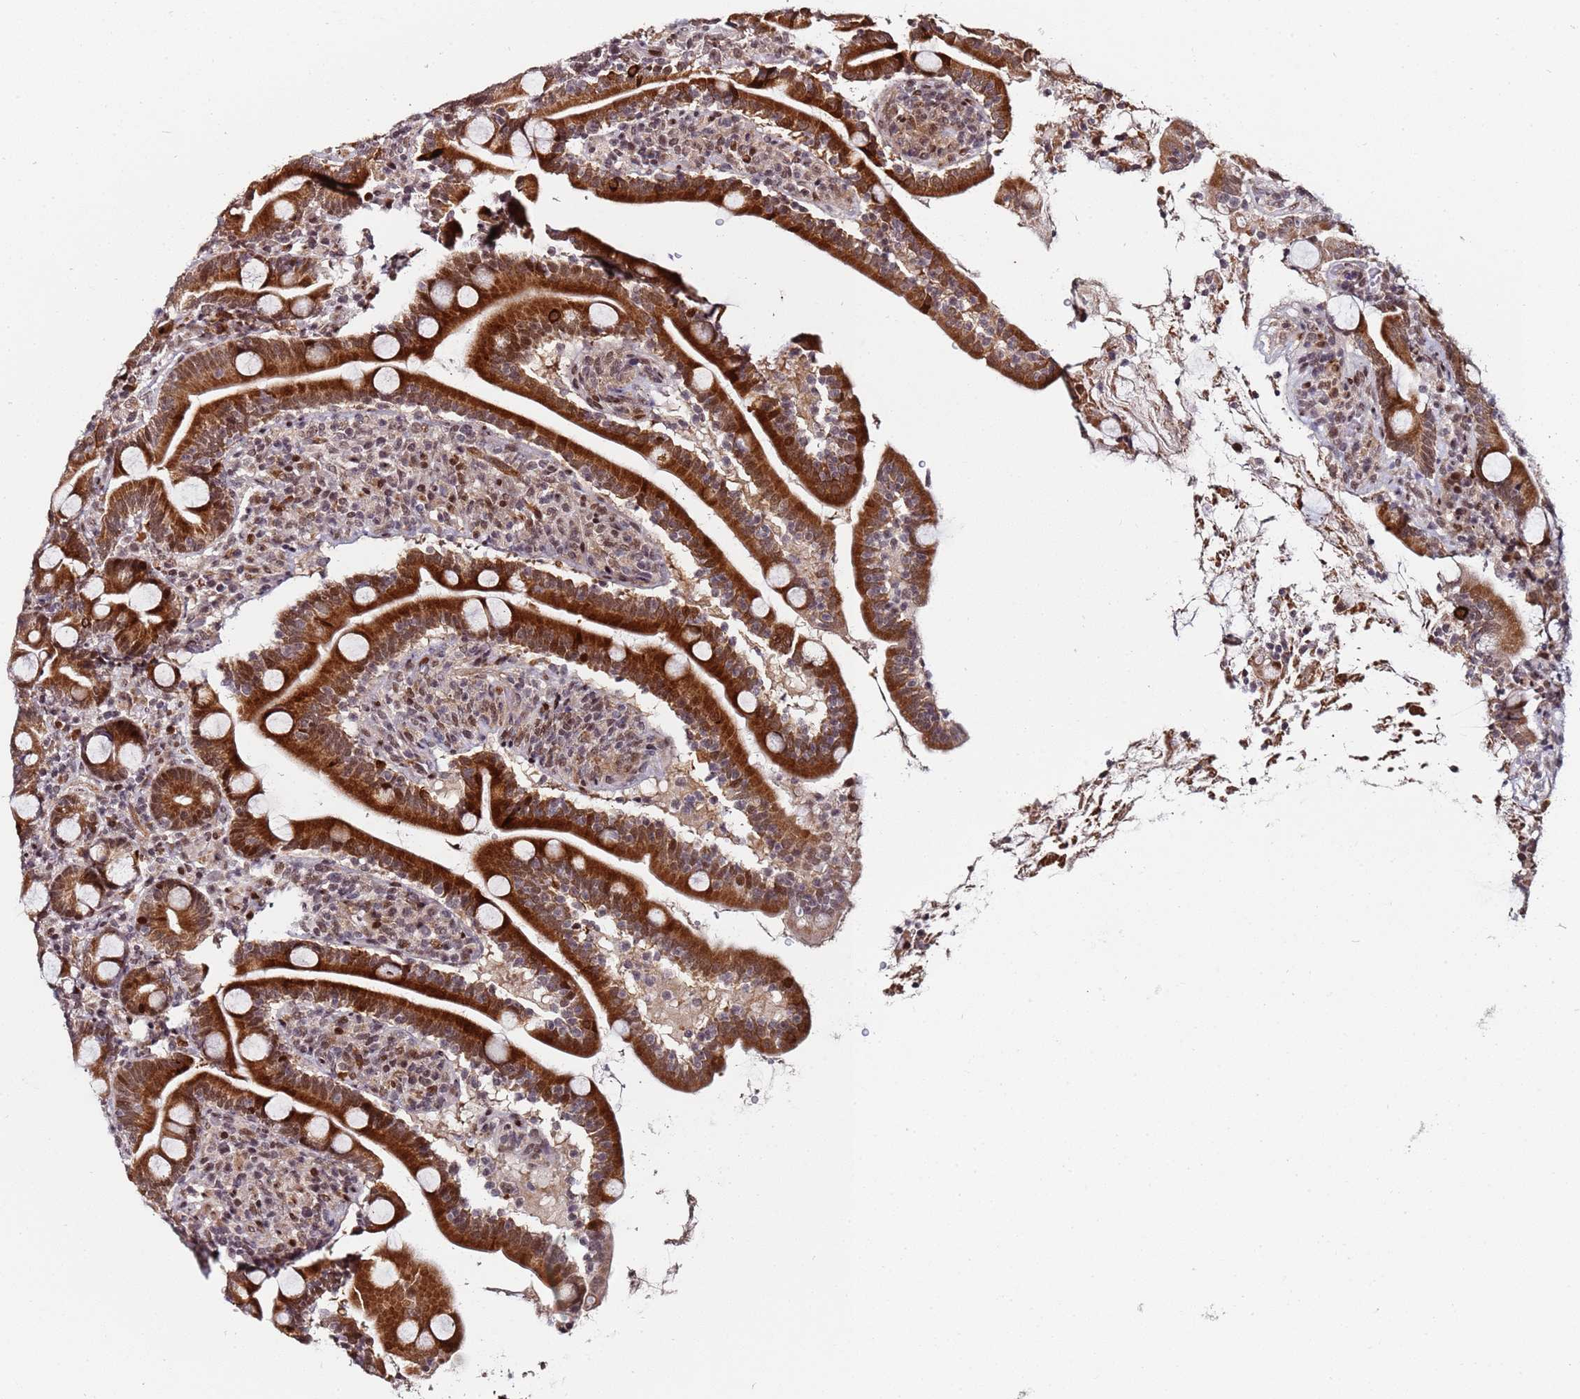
{"staining": {"intensity": "strong", "quantity": ">75%", "location": "cytoplasmic/membranous,nuclear"}, "tissue": "duodenum", "cell_type": "Glandular cells", "image_type": "normal", "snomed": [{"axis": "morphology", "description": "Normal tissue, NOS"}, {"axis": "topography", "description": "Duodenum"}], "caption": "Protein expression by immunohistochemistry (IHC) demonstrates strong cytoplasmic/membranous,nuclear expression in about >75% of glandular cells in unremarkable duodenum.", "gene": "PPM1H", "patient": {"sex": "male", "age": 35}}